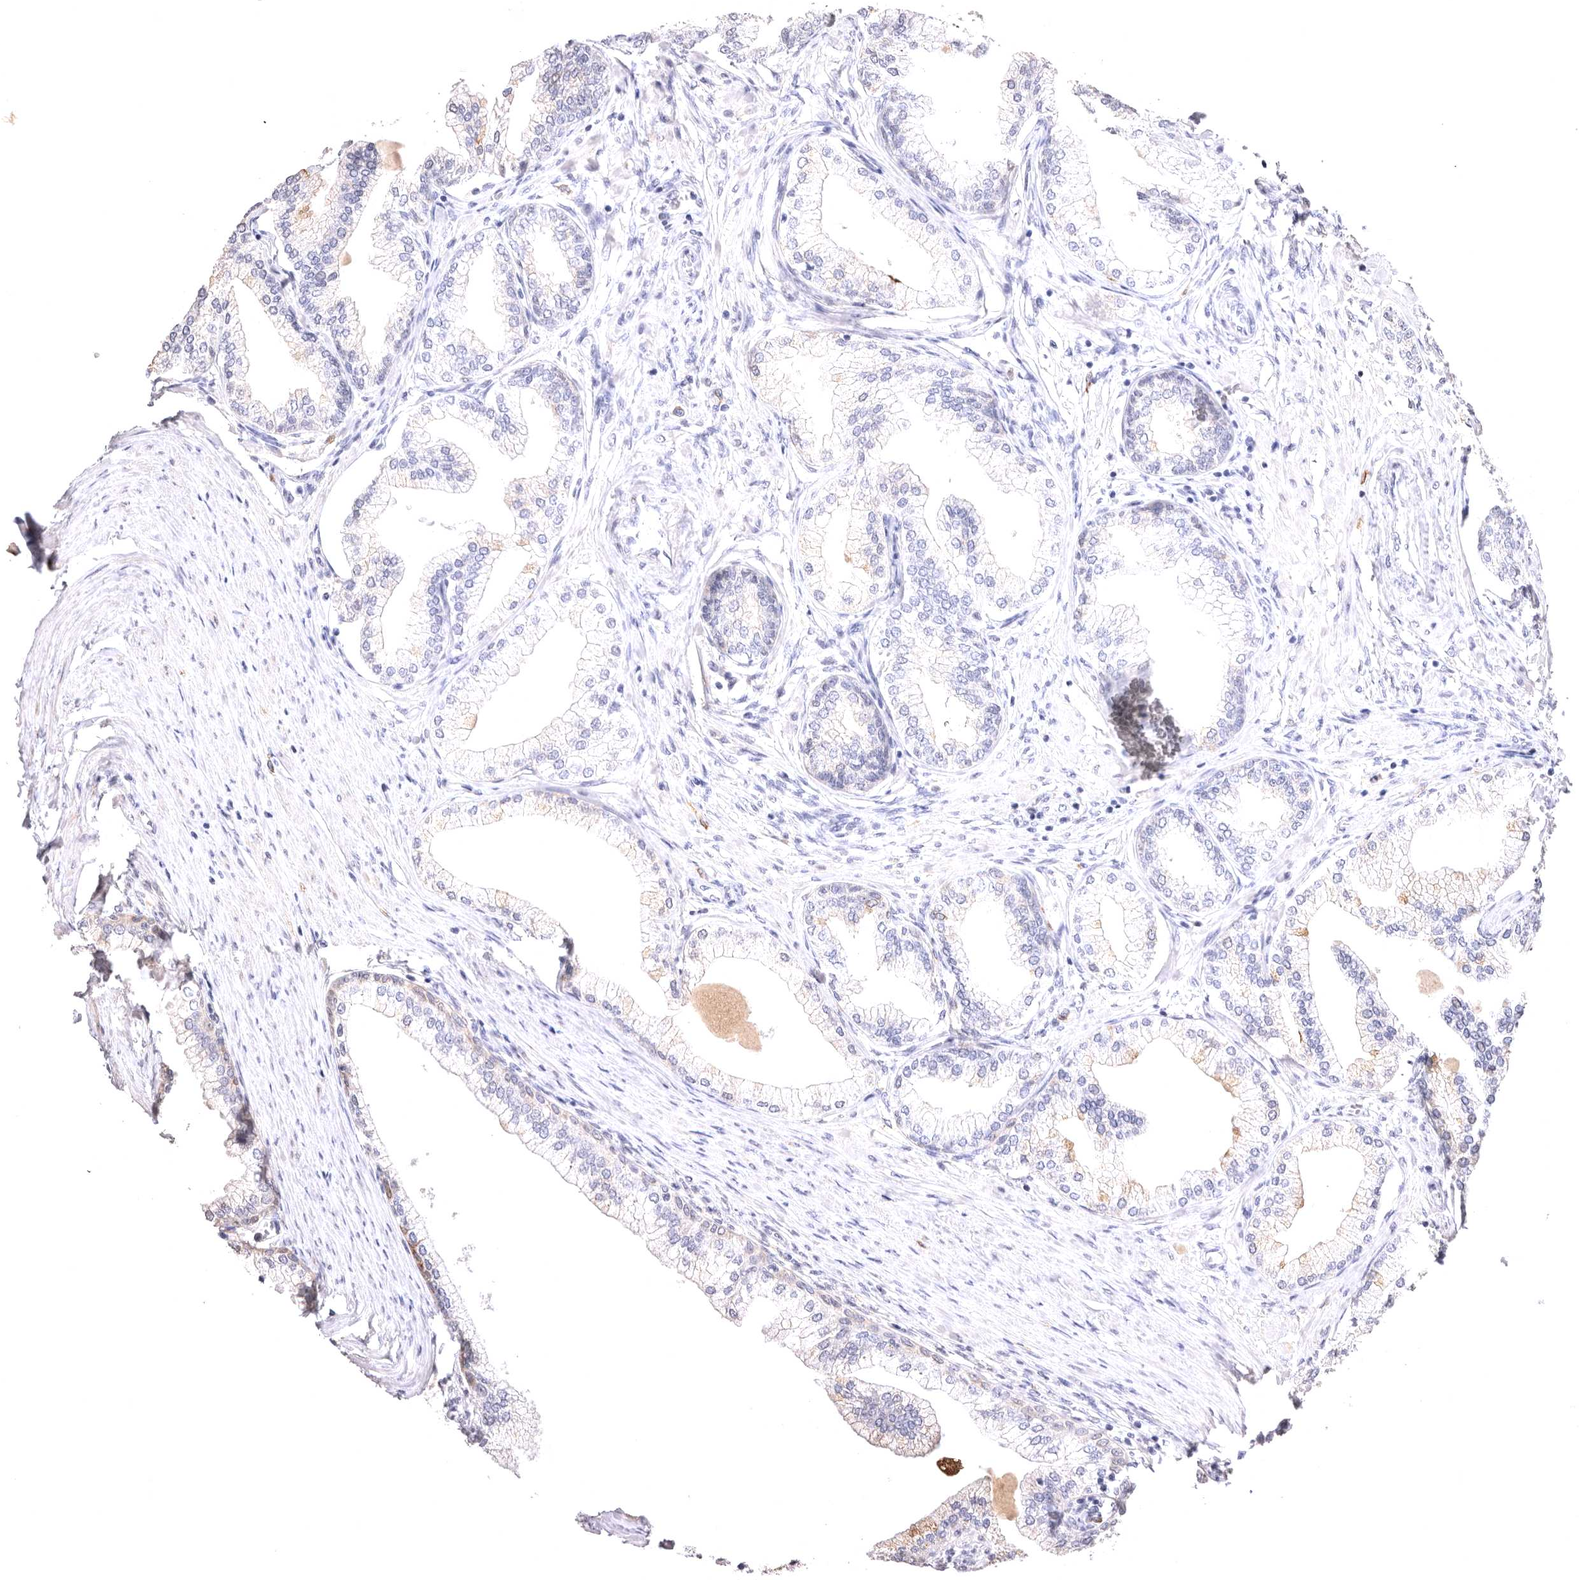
{"staining": {"intensity": "moderate", "quantity": "<25%", "location": "cytoplasmic/membranous"}, "tissue": "prostate", "cell_type": "Glandular cells", "image_type": "normal", "snomed": [{"axis": "morphology", "description": "Normal tissue, NOS"}, {"axis": "morphology", "description": "Urothelial carcinoma, Low grade"}, {"axis": "topography", "description": "Urinary bladder"}, {"axis": "topography", "description": "Prostate"}], "caption": "Immunohistochemical staining of unremarkable prostate exhibits <25% levels of moderate cytoplasmic/membranous protein positivity in approximately <25% of glandular cells.", "gene": "VPS45", "patient": {"sex": "male", "age": 60}}